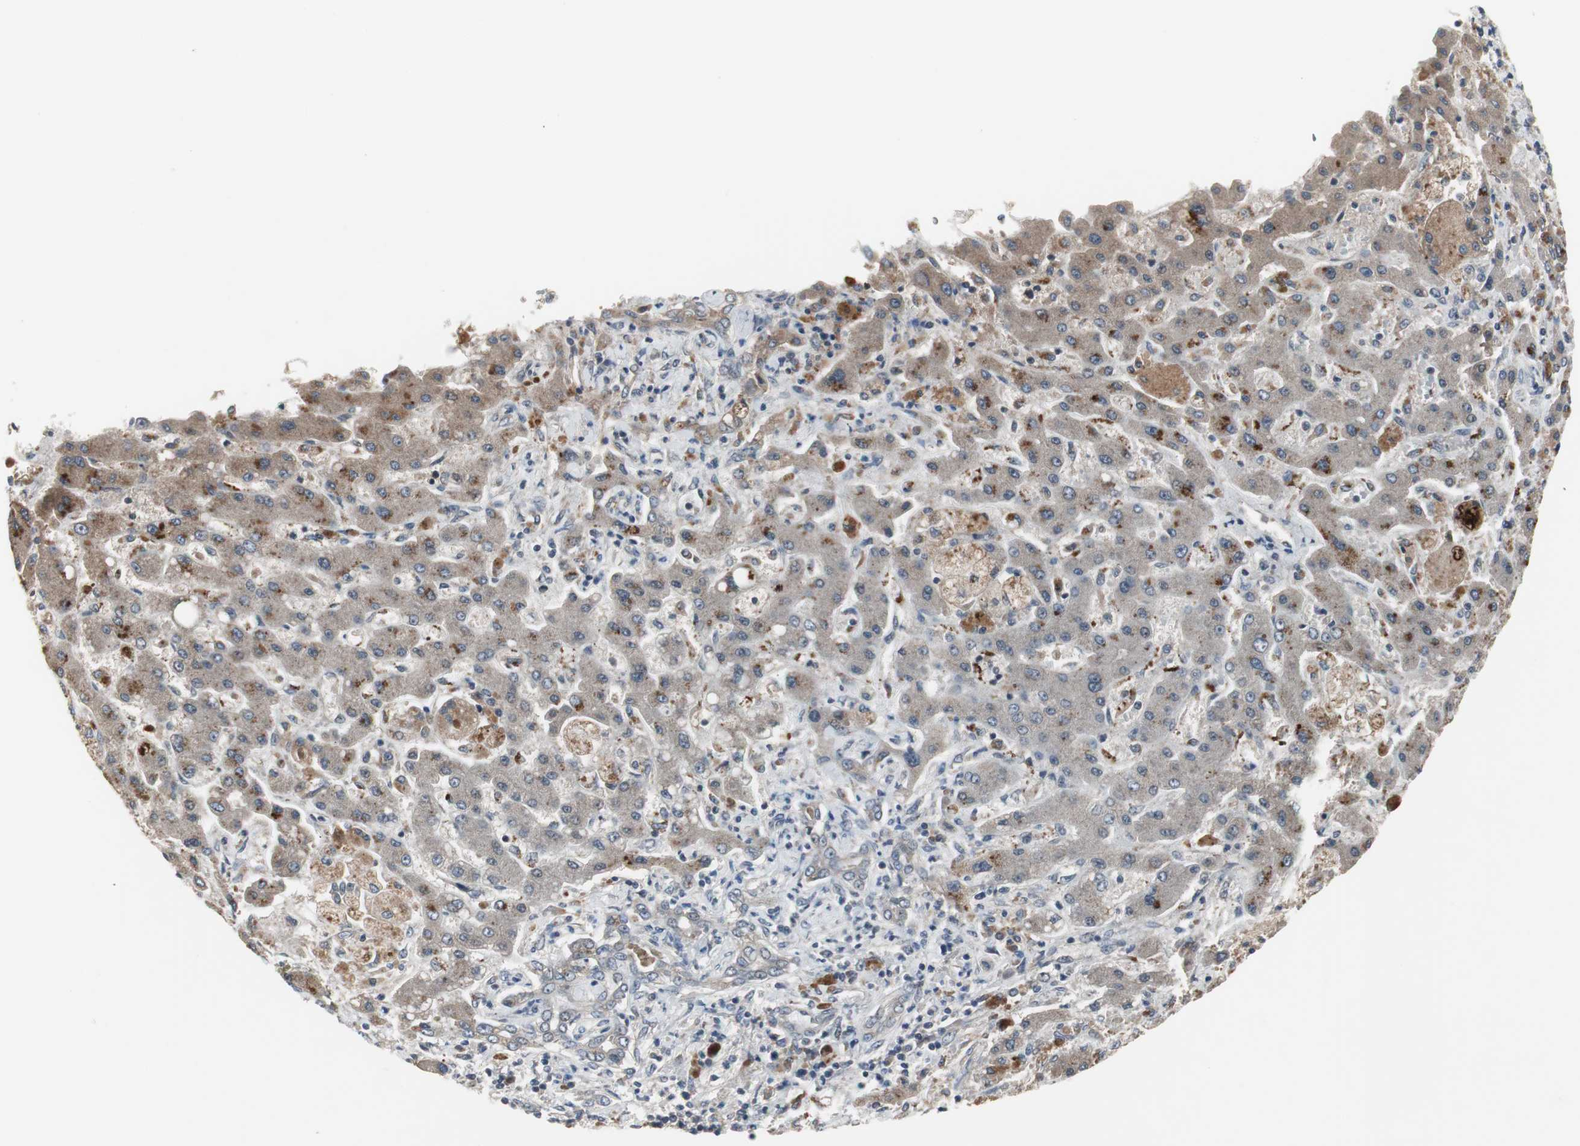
{"staining": {"intensity": "moderate", "quantity": ">75%", "location": "cytoplasmic/membranous"}, "tissue": "liver cancer", "cell_type": "Tumor cells", "image_type": "cancer", "snomed": [{"axis": "morphology", "description": "Cholangiocarcinoma"}, {"axis": "topography", "description": "Liver"}], "caption": "Moderate cytoplasmic/membranous protein expression is seen in approximately >75% of tumor cells in liver cancer (cholangiocarcinoma).", "gene": "ZMPSTE24", "patient": {"sex": "male", "age": 50}}